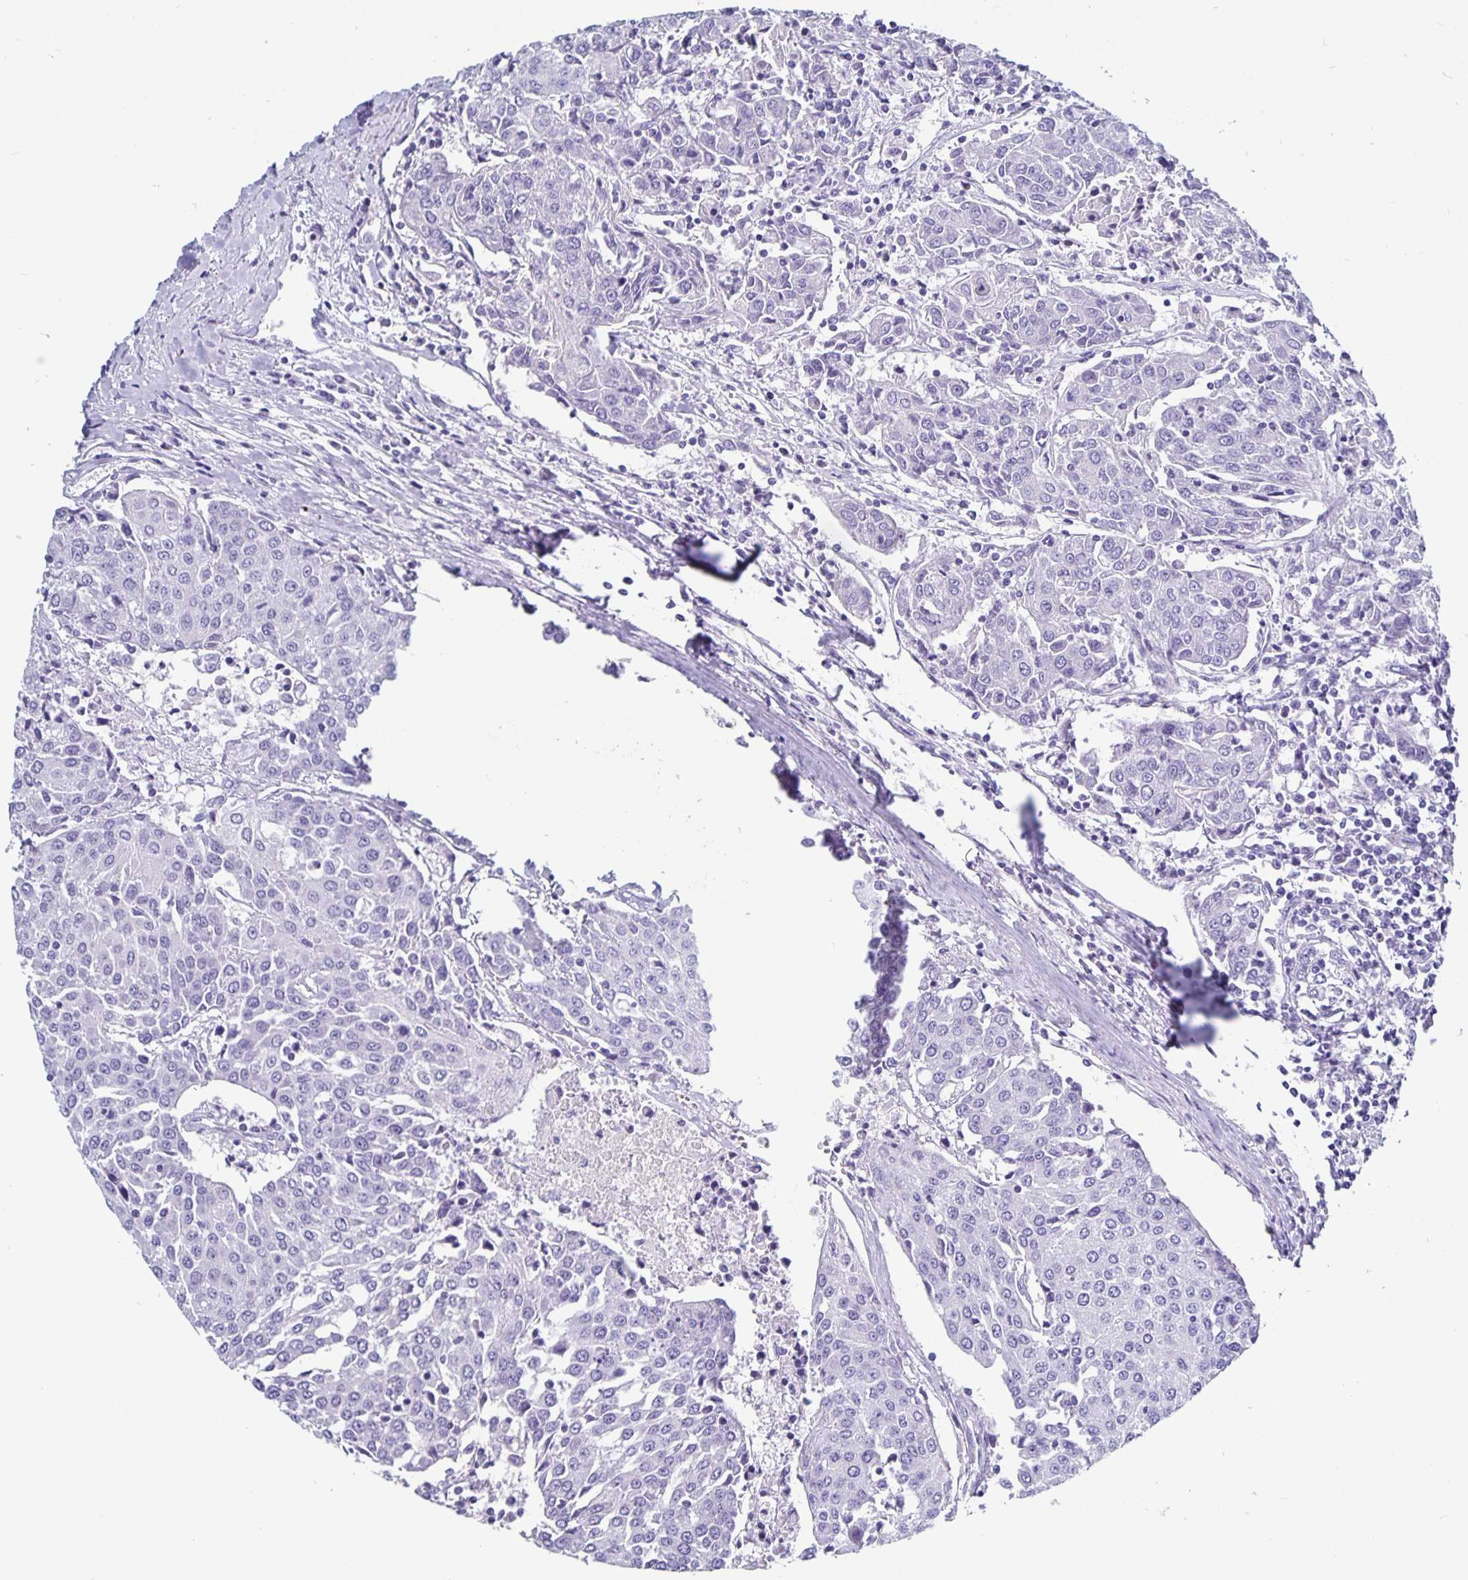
{"staining": {"intensity": "negative", "quantity": "none", "location": "none"}, "tissue": "urothelial cancer", "cell_type": "Tumor cells", "image_type": "cancer", "snomed": [{"axis": "morphology", "description": "Urothelial carcinoma, High grade"}, {"axis": "topography", "description": "Urinary bladder"}], "caption": "Immunohistochemical staining of human urothelial cancer exhibits no significant staining in tumor cells.", "gene": "ODF3B", "patient": {"sex": "female", "age": 85}}